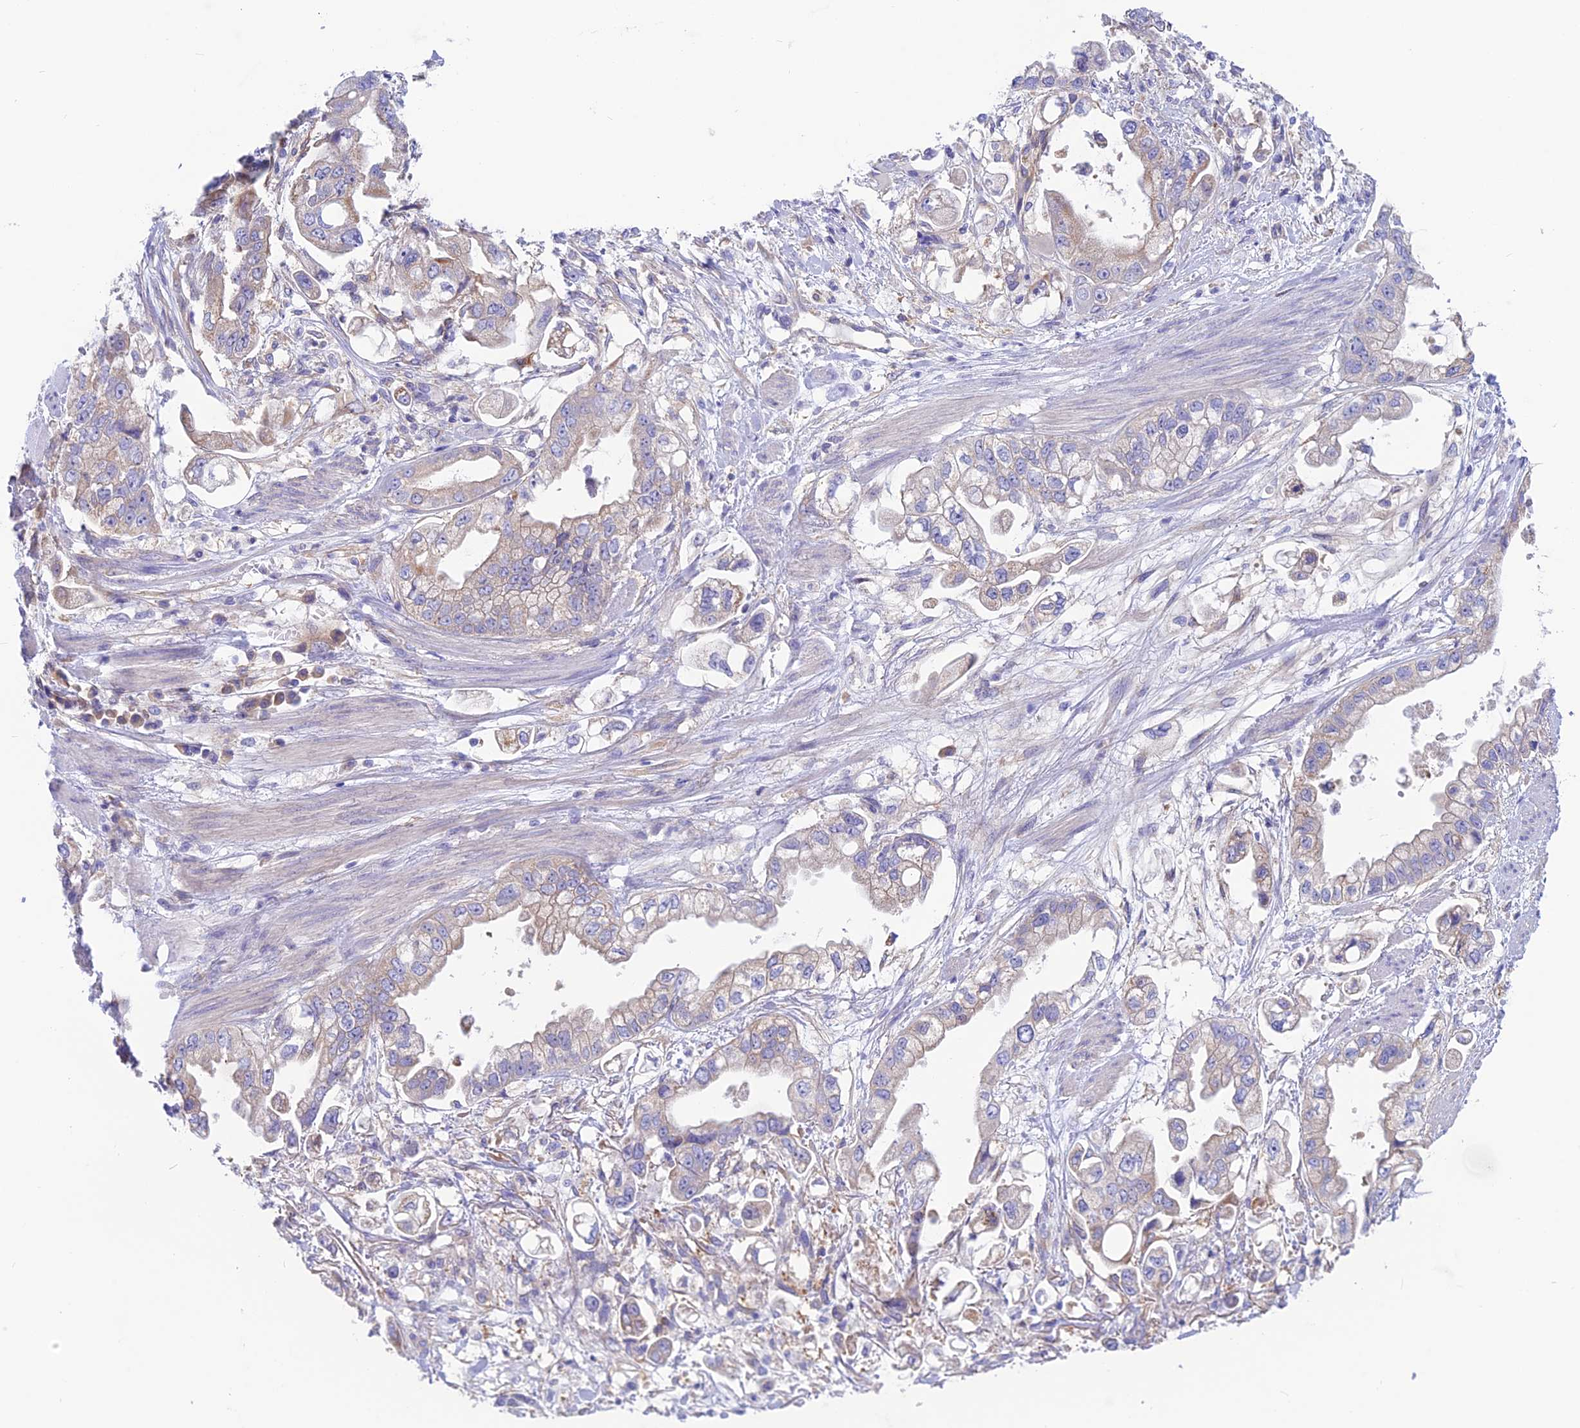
{"staining": {"intensity": "weak", "quantity": "<25%", "location": "cytoplasmic/membranous"}, "tissue": "stomach cancer", "cell_type": "Tumor cells", "image_type": "cancer", "snomed": [{"axis": "morphology", "description": "Adenocarcinoma, NOS"}, {"axis": "topography", "description": "Stomach"}], "caption": "Image shows no protein positivity in tumor cells of stomach cancer tissue.", "gene": "LZTFL1", "patient": {"sex": "male", "age": 62}}